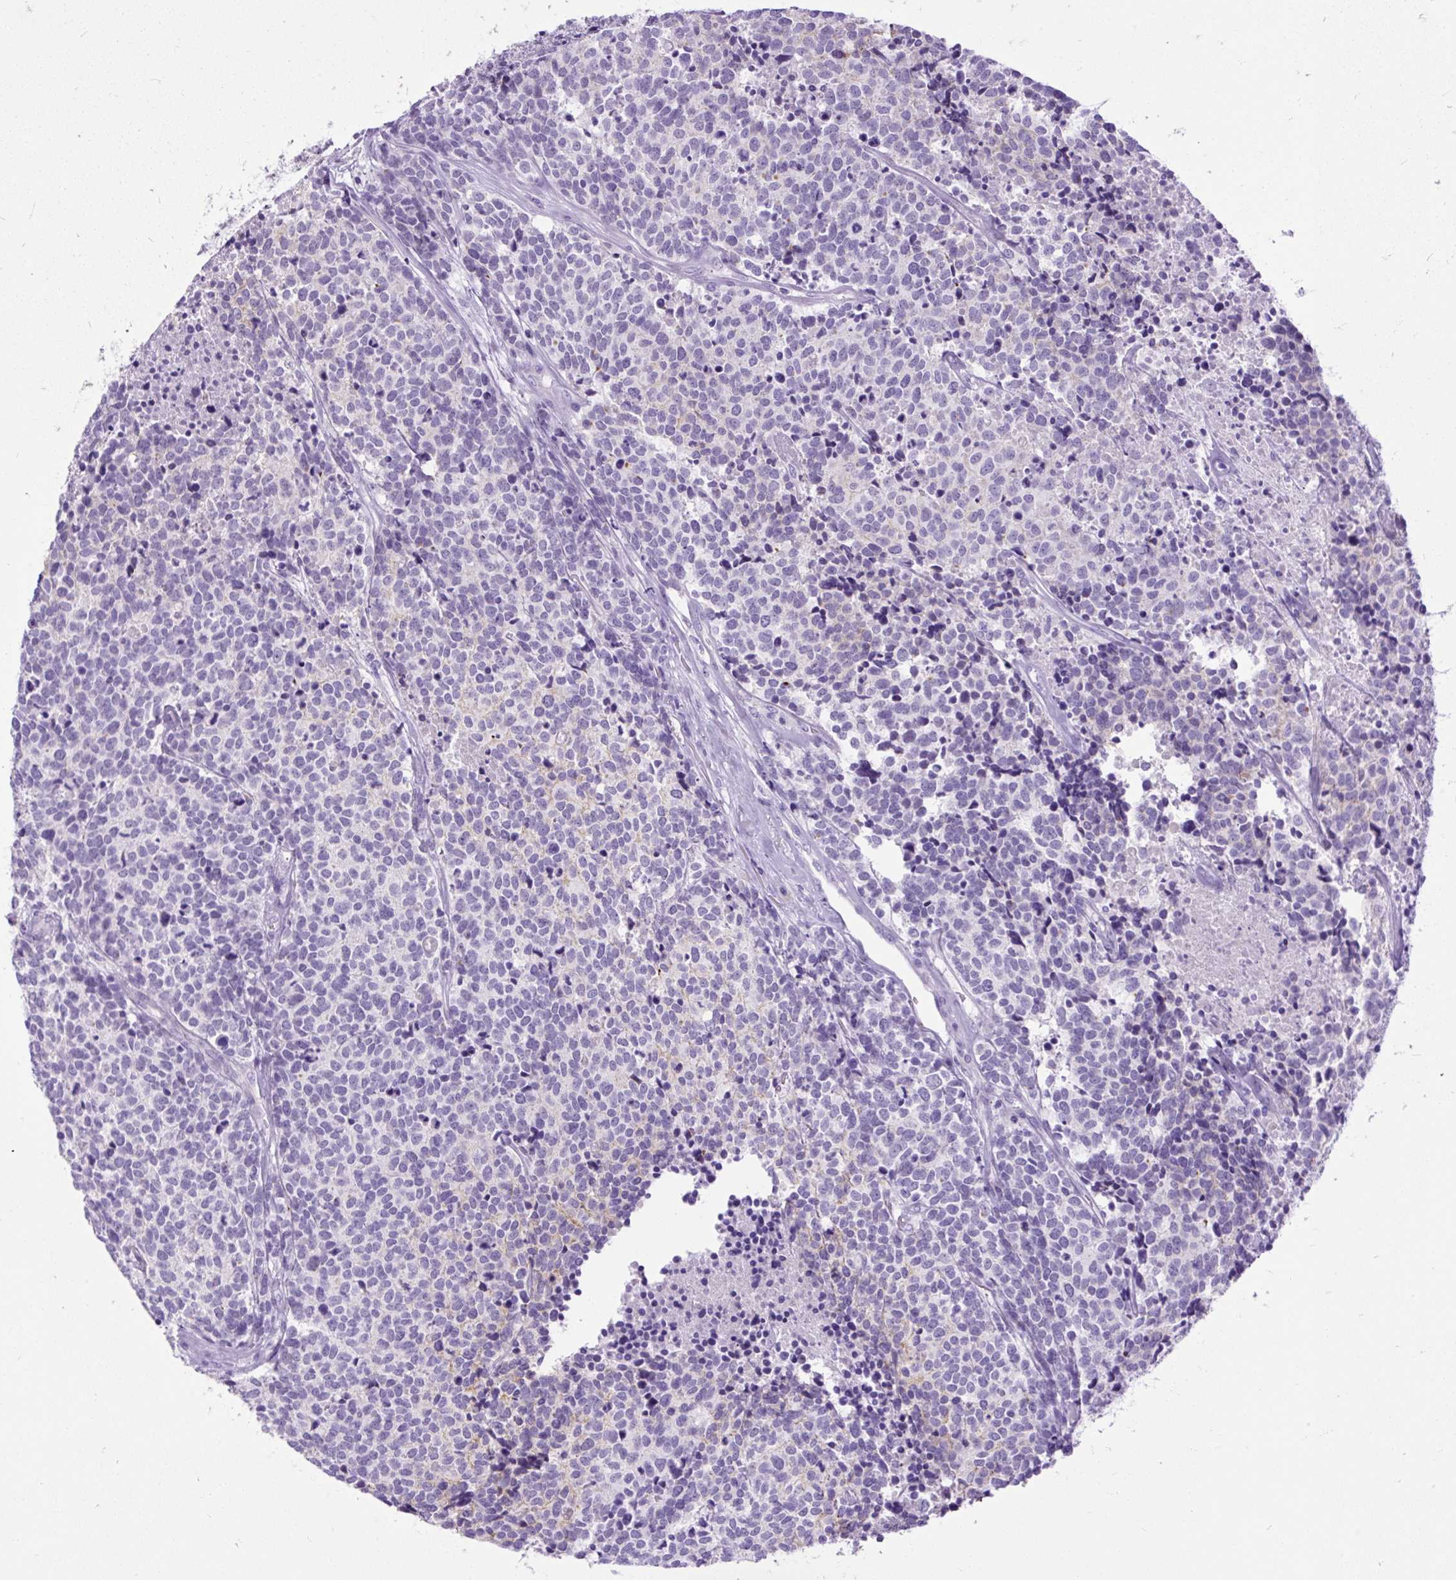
{"staining": {"intensity": "negative", "quantity": "none", "location": "none"}, "tissue": "carcinoid", "cell_type": "Tumor cells", "image_type": "cancer", "snomed": [{"axis": "morphology", "description": "Carcinoid, malignant, NOS"}, {"axis": "topography", "description": "Skin"}], "caption": "There is no significant staining in tumor cells of malignant carcinoid.", "gene": "ZNF256", "patient": {"sex": "female", "age": 79}}